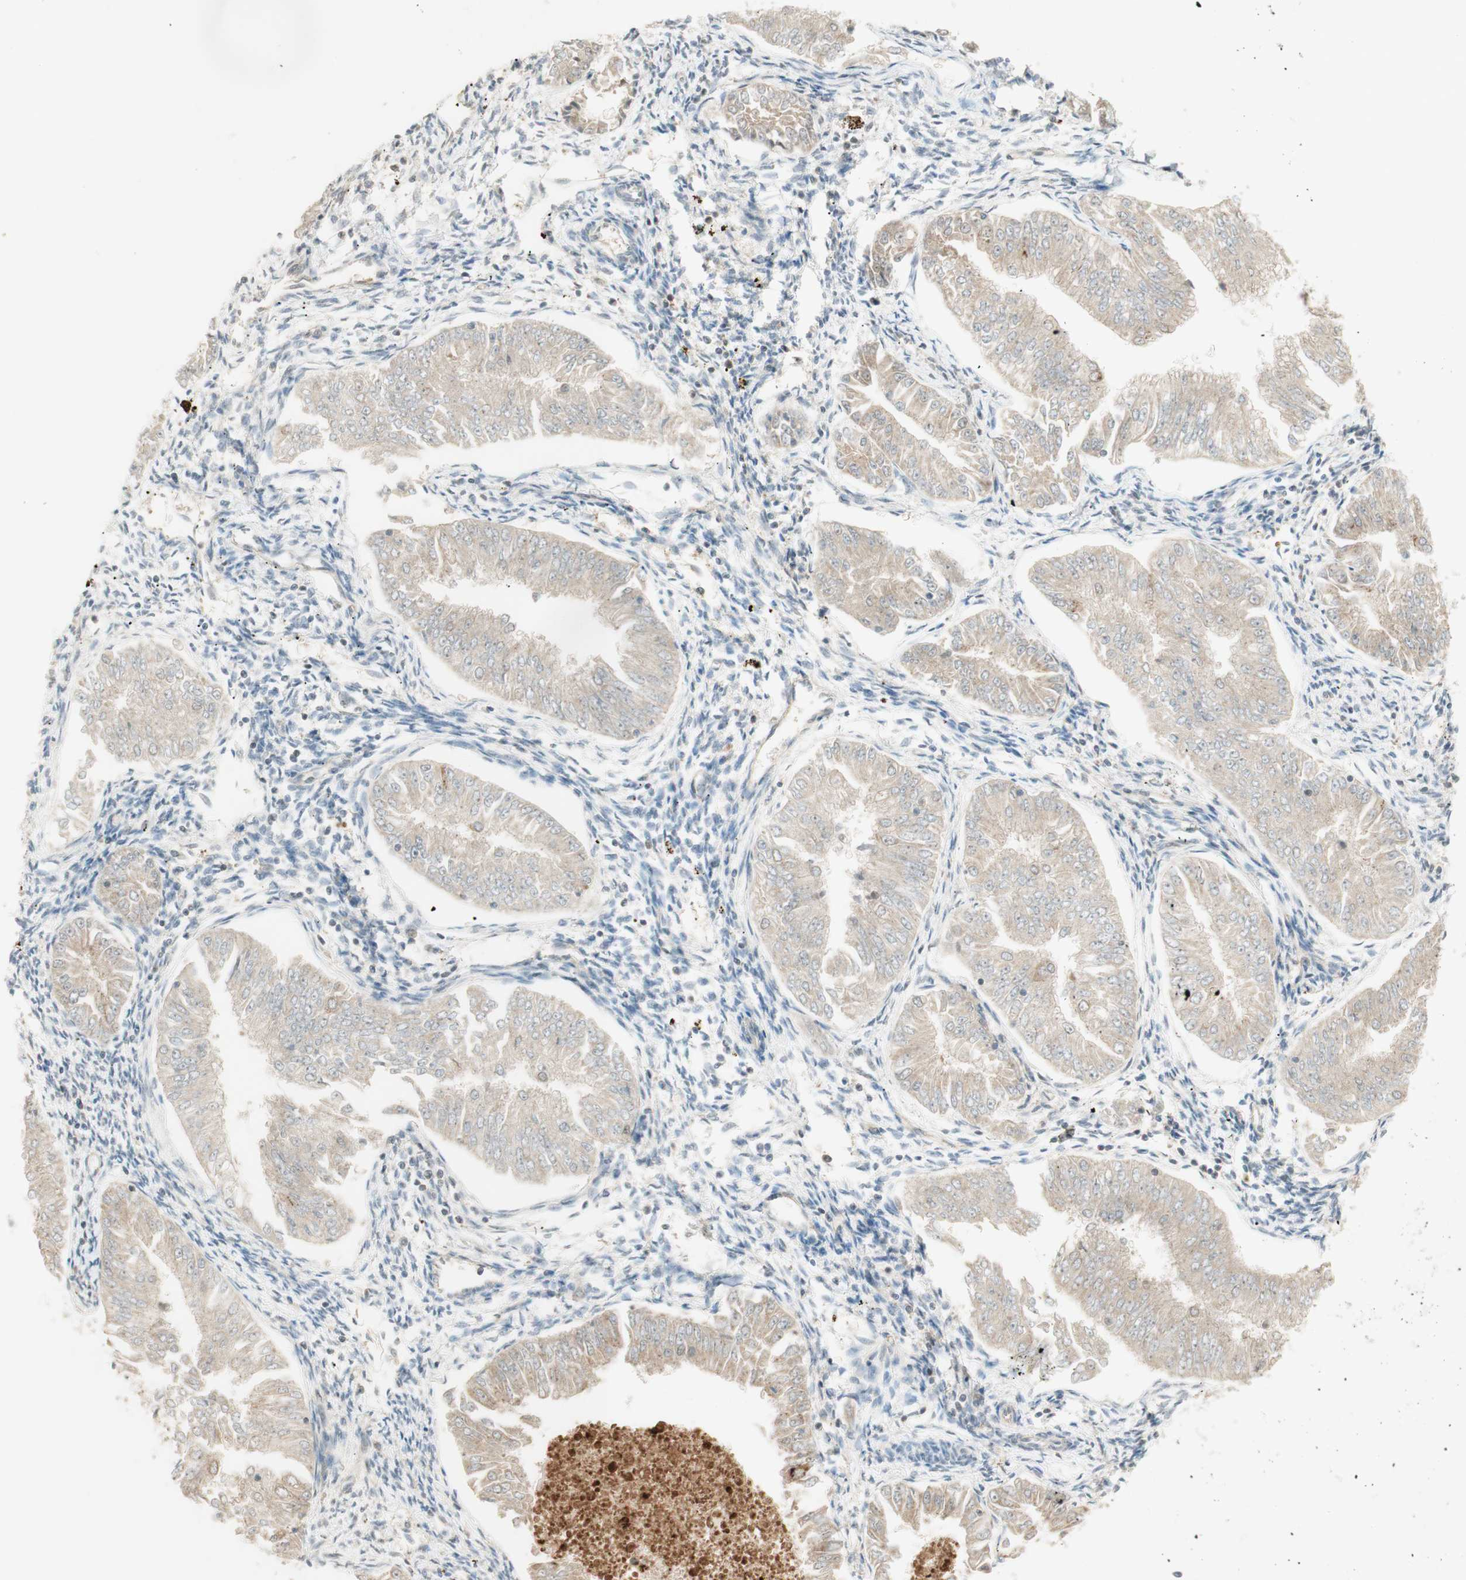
{"staining": {"intensity": "weak", "quantity": ">75%", "location": "cytoplasmic/membranous"}, "tissue": "endometrial cancer", "cell_type": "Tumor cells", "image_type": "cancer", "snomed": [{"axis": "morphology", "description": "Adenocarcinoma, NOS"}, {"axis": "topography", "description": "Endometrium"}], "caption": "Immunohistochemistry (DAB) staining of human endometrial cancer displays weak cytoplasmic/membranous protein expression in about >75% of tumor cells.", "gene": "SPINT2", "patient": {"sex": "female", "age": 53}}